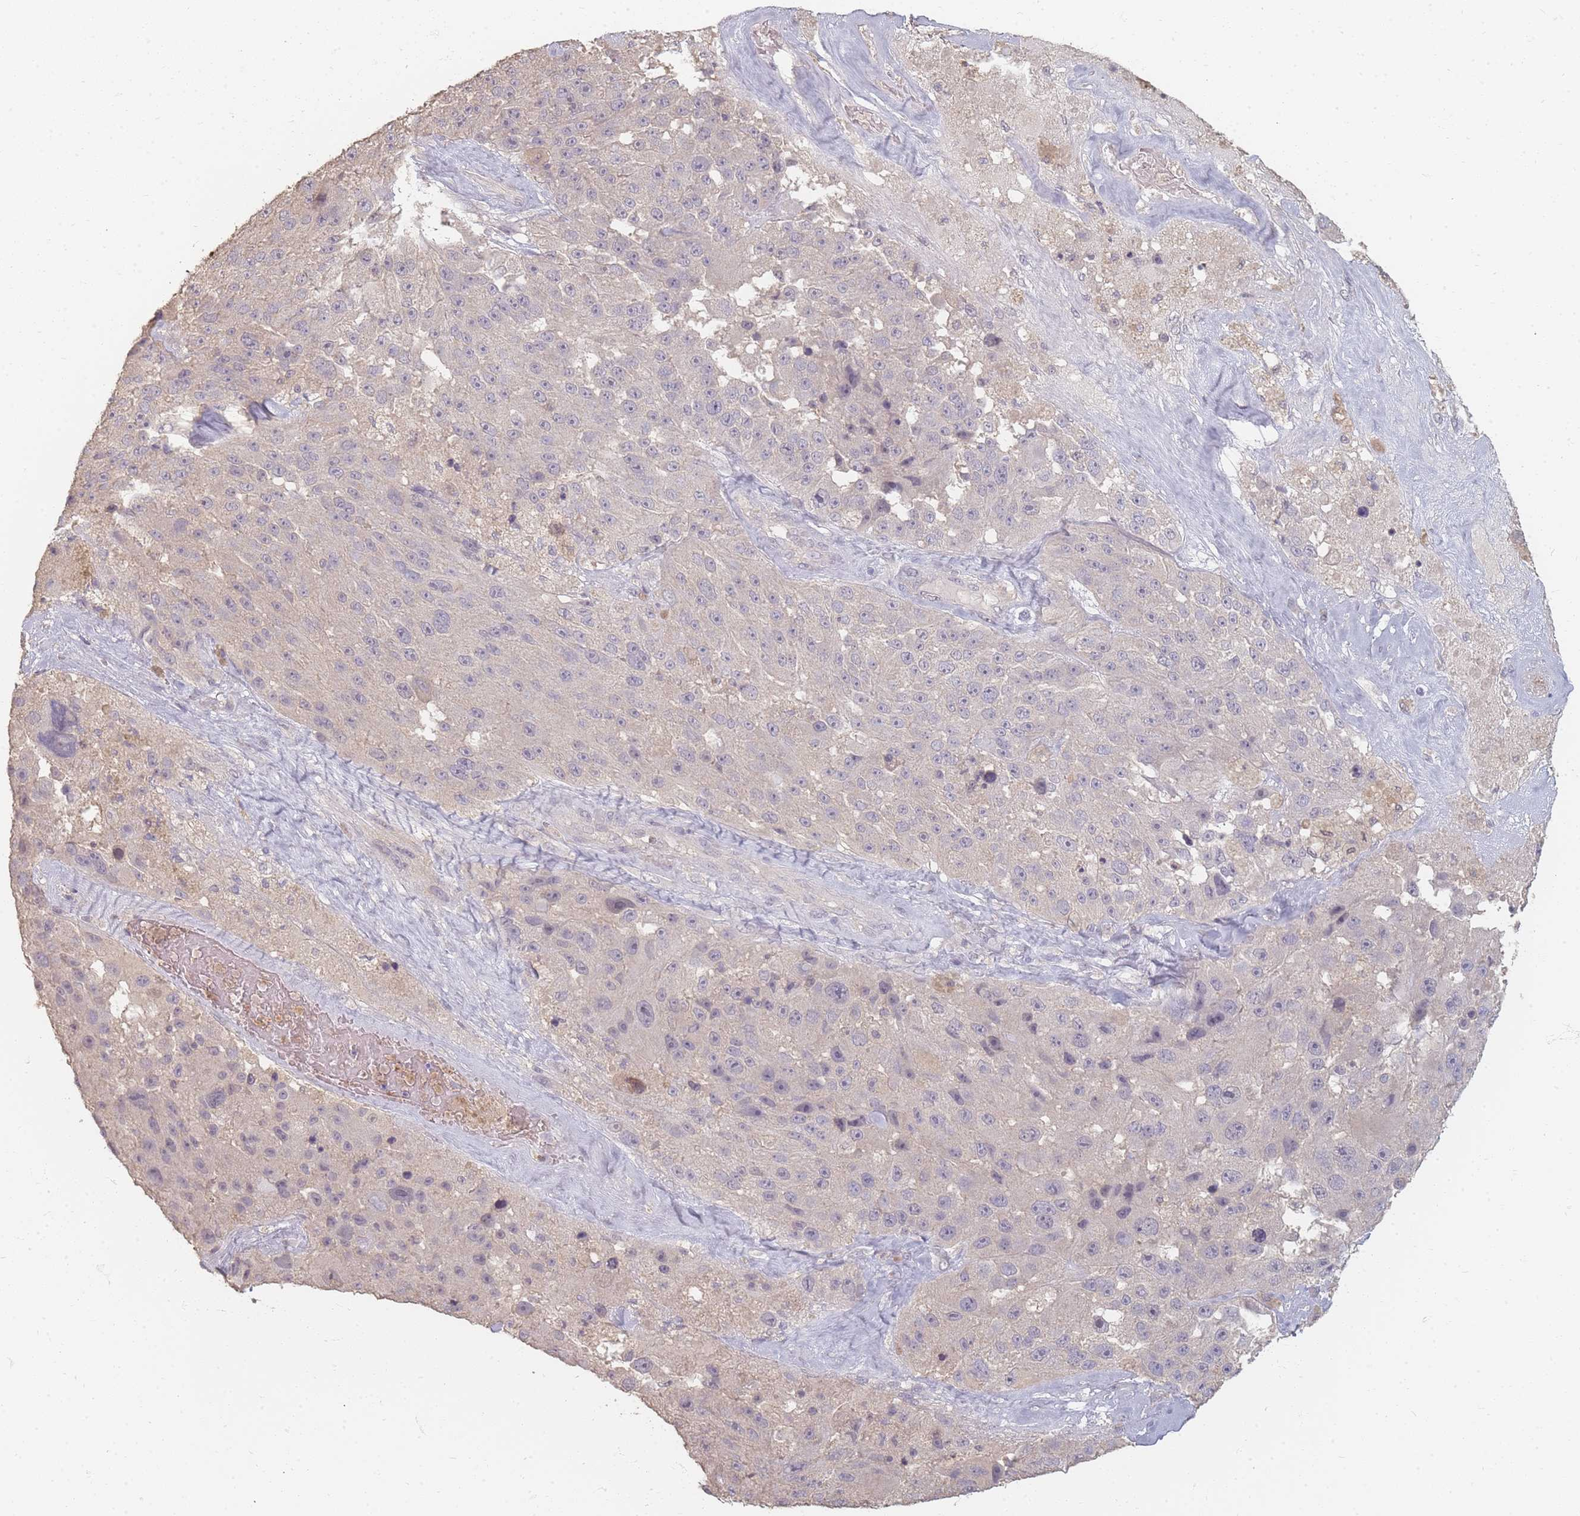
{"staining": {"intensity": "negative", "quantity": "none", "location": "none"}, "tissue": "melanoma", "cell_type": "Tumor cells", "image_type": "cancer", "snomed": [{"axis": "morphology", "description": "Malignant melanoma, Metastatic site"}, {"axis": "topography", "description": "Lymph node"}], "caption": "An image of malignant melanoma (metastatic site) stained for a protein exhibits no brown staining in tumor cells.", "gene": "RFTN1", "patient": {"sex": "male", "age": 62}}